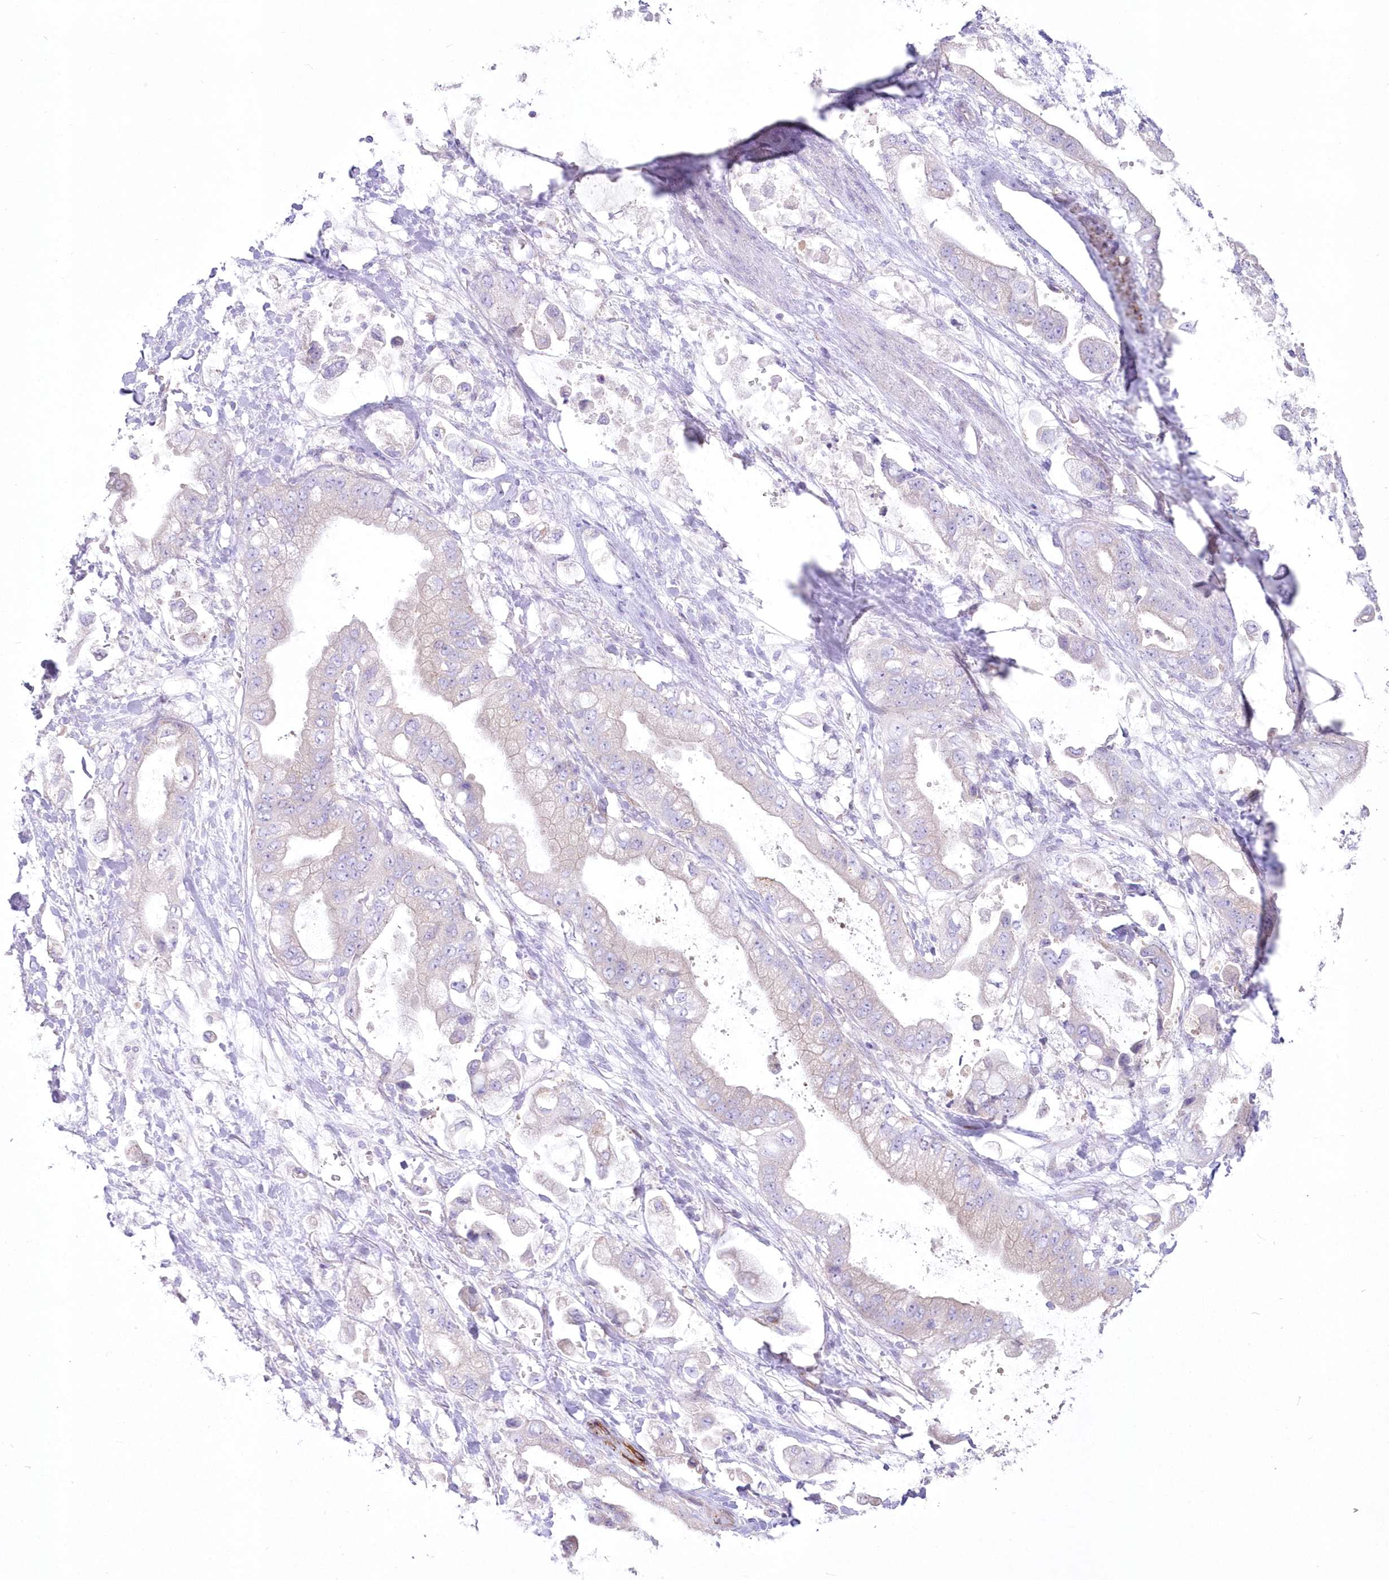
{"staining": {"intensity": "weak", "quantity": "<25%", "location": "cytoplasmic/membranous"}, "tissue": "stomach cancer", "cell_type": "Tumor cells", "image_type": "cancer", "snomed": [{"axis": "morphology", "description": "Adenocarcinoma, NOS"}, {"axis": "topography", "description": "Stomach"}], "caption": "An immunohistochemistry (IHC) photomicrograph of stomach adenocarcinoma is shown. There is no staining in tumor cells of stomach adenocarcinoma. (Brightfield microscopy of DAB (3,3'-diaminobenzidine) immunohistochemistry (IHC) at high magnification).", "gene": "ZNF843", "patient": {"sex": "male", "age": 62}}